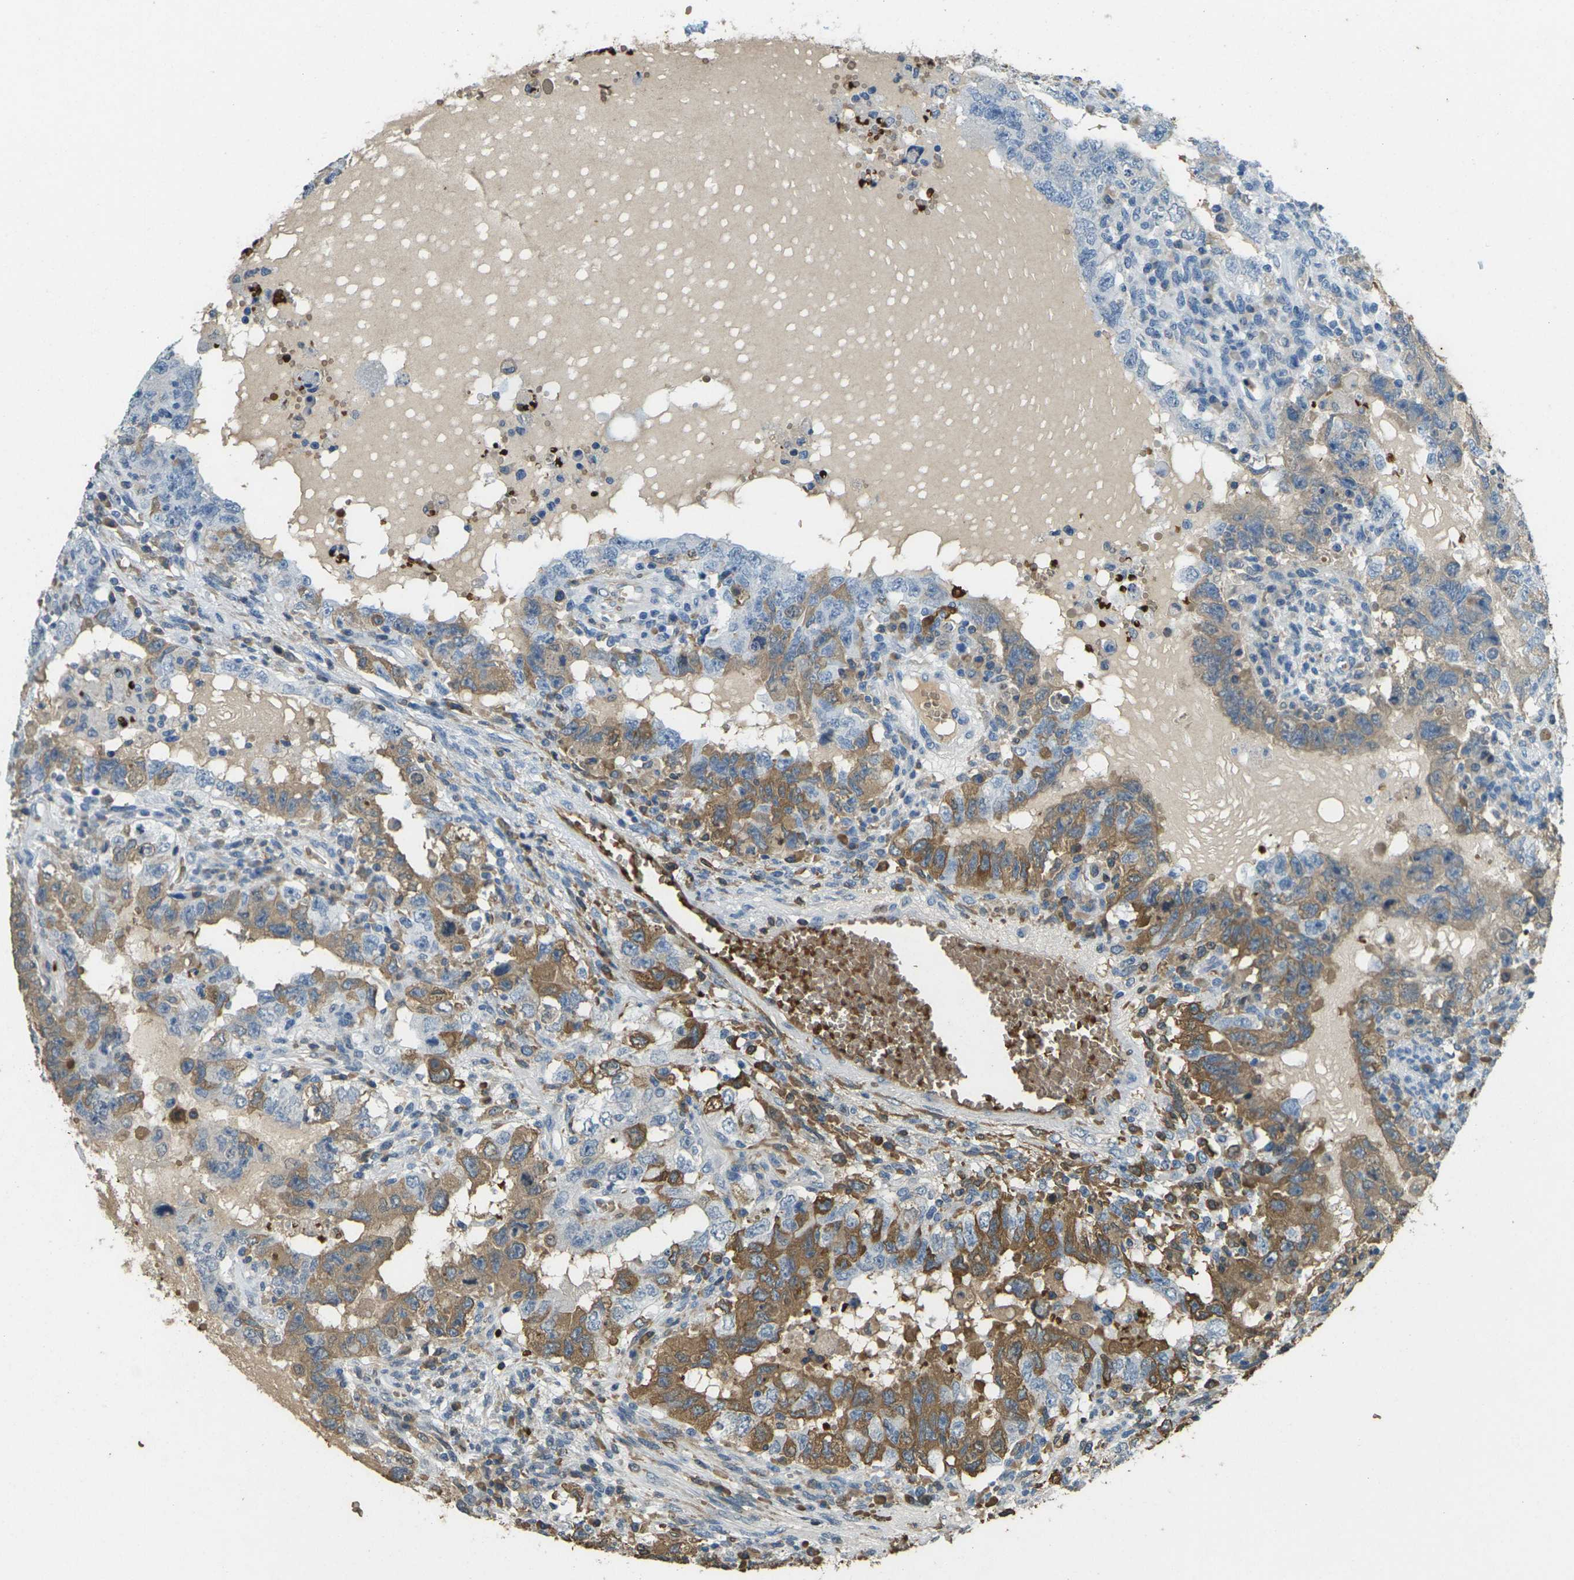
{"staining": {"intensity": "moderate", "quantity": "25%-75%", "location": "cytoplasmic/membranous"}, "tissue": "testis cancer", "cell_type": "Tumor cells", "image_type": "cancer", "snomed": [{"axis": "morphology", "description": "Carcinoma, Embryonal, NOS"}, {"axis": "topography", "description": "Testis"}], "caption": "DAB immunohistochemical staining of human testis cancer exhibits moderate cytoplasmic/membranous protein expression in about 25%-75% of tumor cells. The staining was performed using DAB (3,3'-diaminobenzidine) to visualize the protein expression in brown, while the nuclei were stained in blue with hematoxylin (Magnification: 20x).", "gene": "HBB", "patient": {"sex": "male", "age": 26}}